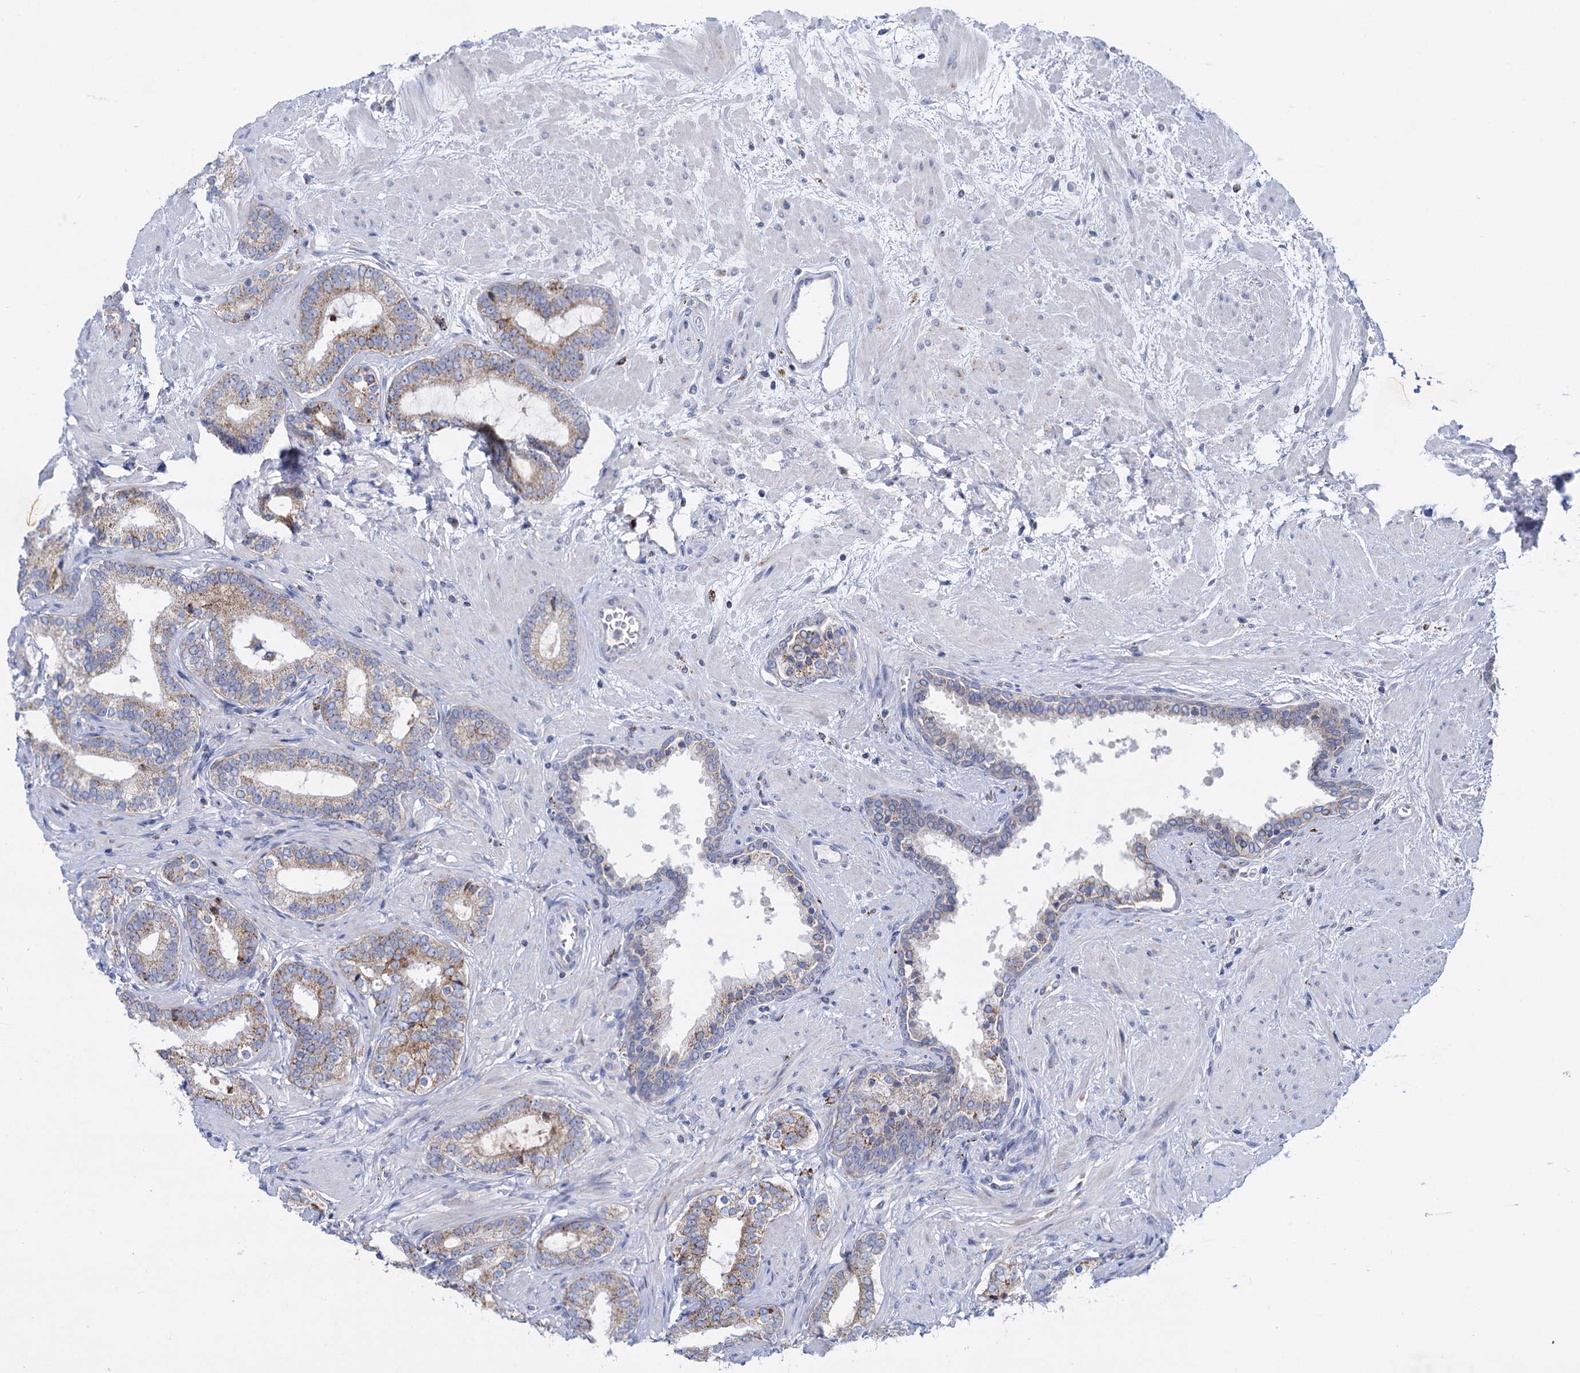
{"staining": {"intensity": "moderate", "quantity": "<25%", "location": "cytoplasmic/membranous"}, "tissue": "prostate cancer", "cell_type": "Tumor cells", "image_type": "cancer", "snomed": [{"axis": "morphology", "description": "Adenocarcinoma, High grade"}, {"axis": "topography", "description": "Prostate"}], "caption": "Tumor cells demonstrate low levels of moderate cytoplasmic/membranous positivity in approximately <25% of cells in prostate cancer. (Brightfield microscopy of DAB IHC at high magnification).", "gene": "ANKS3", "patient": {"sex": "male", "age": 64}}